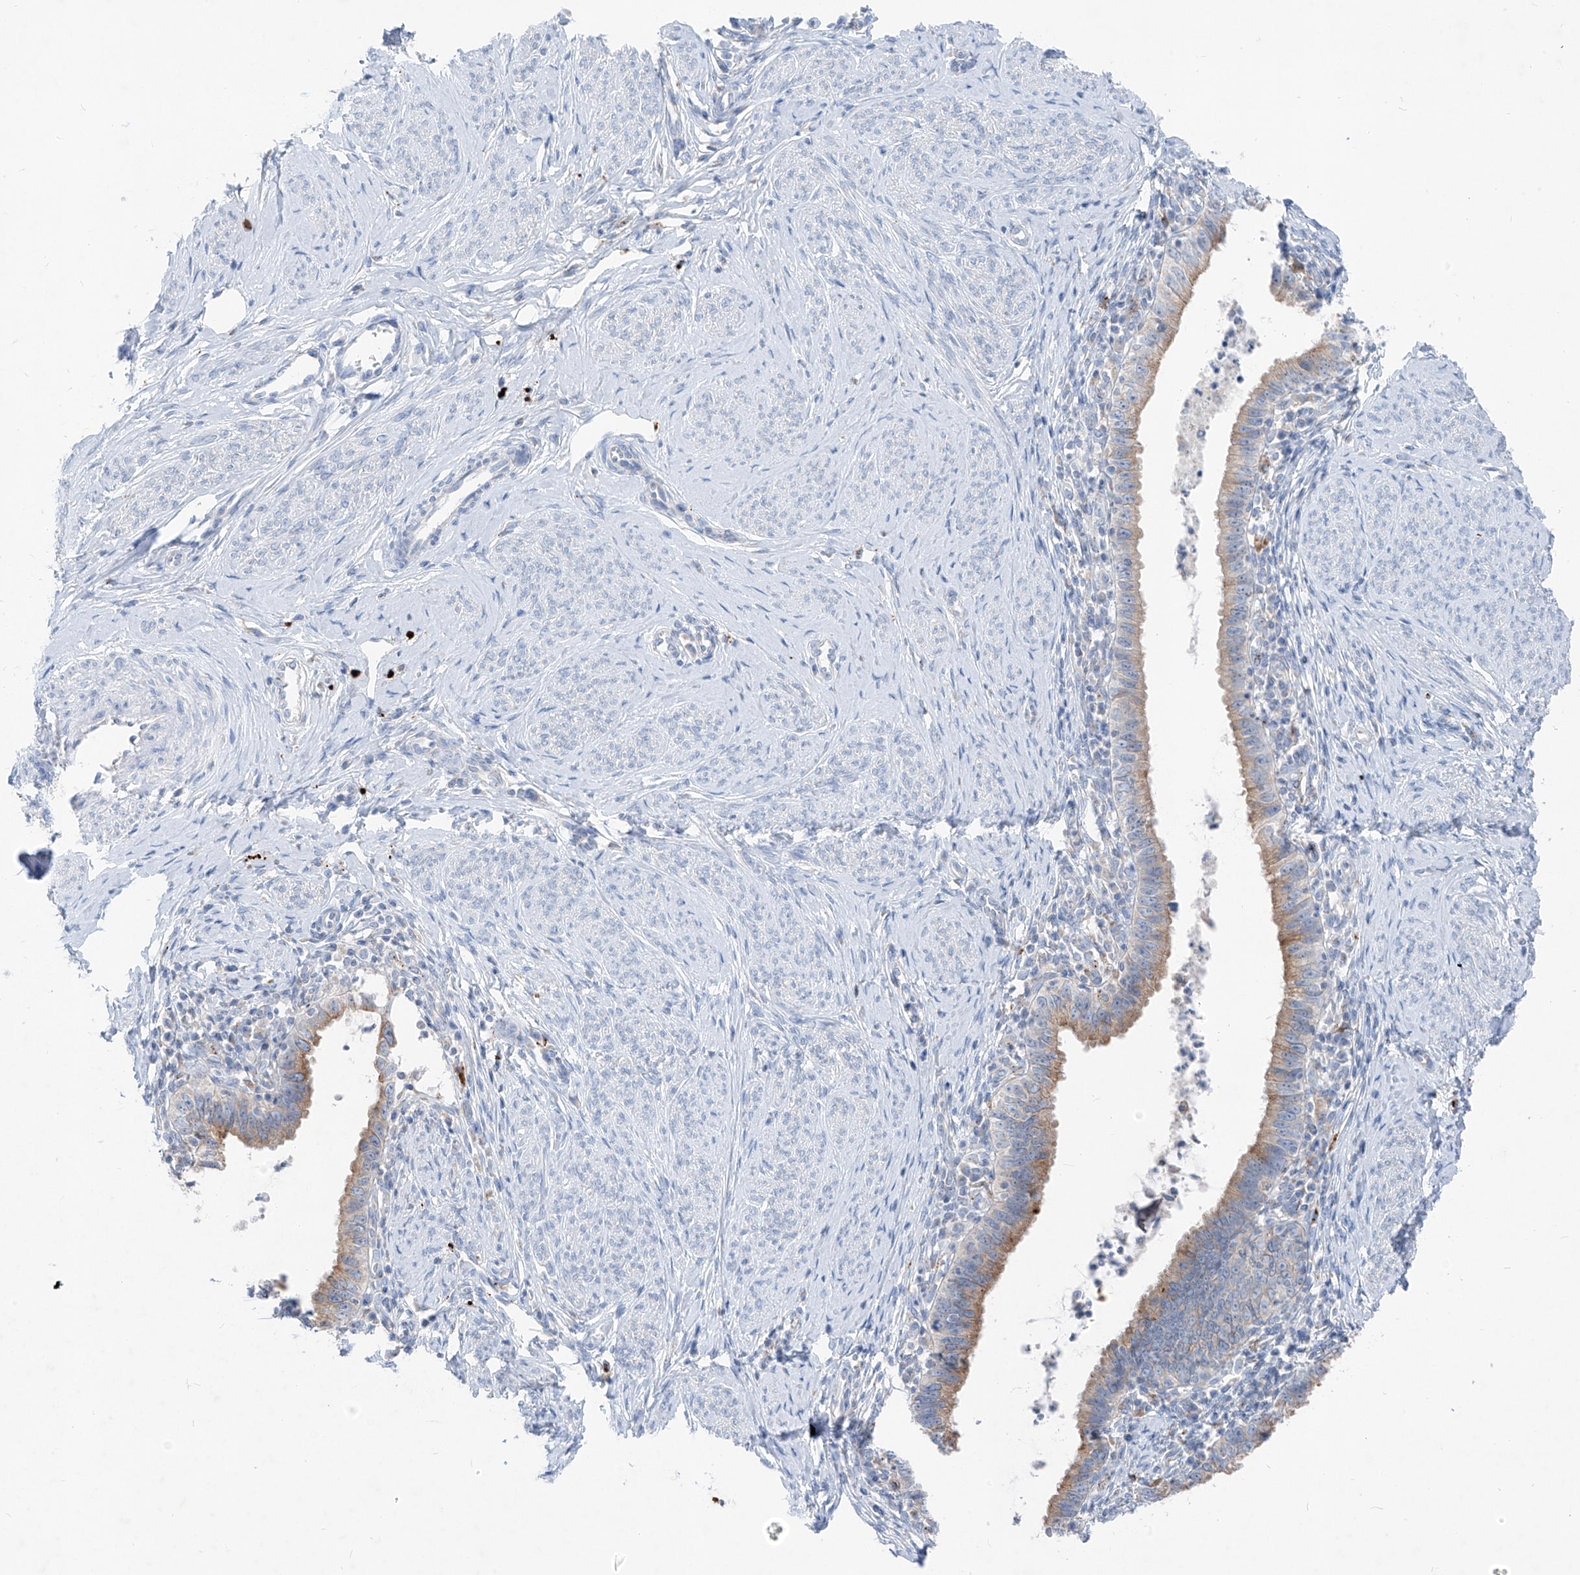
{"staining": {"intensity": "moderate", "quantity": "25%-75%", "location": "cytoplasmic/membranous"}, "tissue": "cervical cancer", "cell_type": "Tumor cells", "image_type": "cancer", "snomed": [{"axis": "morphology", "description": "Adenocarcinoma, NOS"}, {"axis": "topography", "description": "Cervix"}], "caption": "Cervical adenocarcinoma tissue reveals moderate cytoplasmic/membranous positivity in about 25%-75% of tumor cells The staining is performed using DAB (3,3'-diaminobenzidine) brown chromogen to label protein expression. The nuclei are counter-stained blue using hematoxylin.", "gene": "GPR137C", "patient": {"sex": "female", "age": 36}}